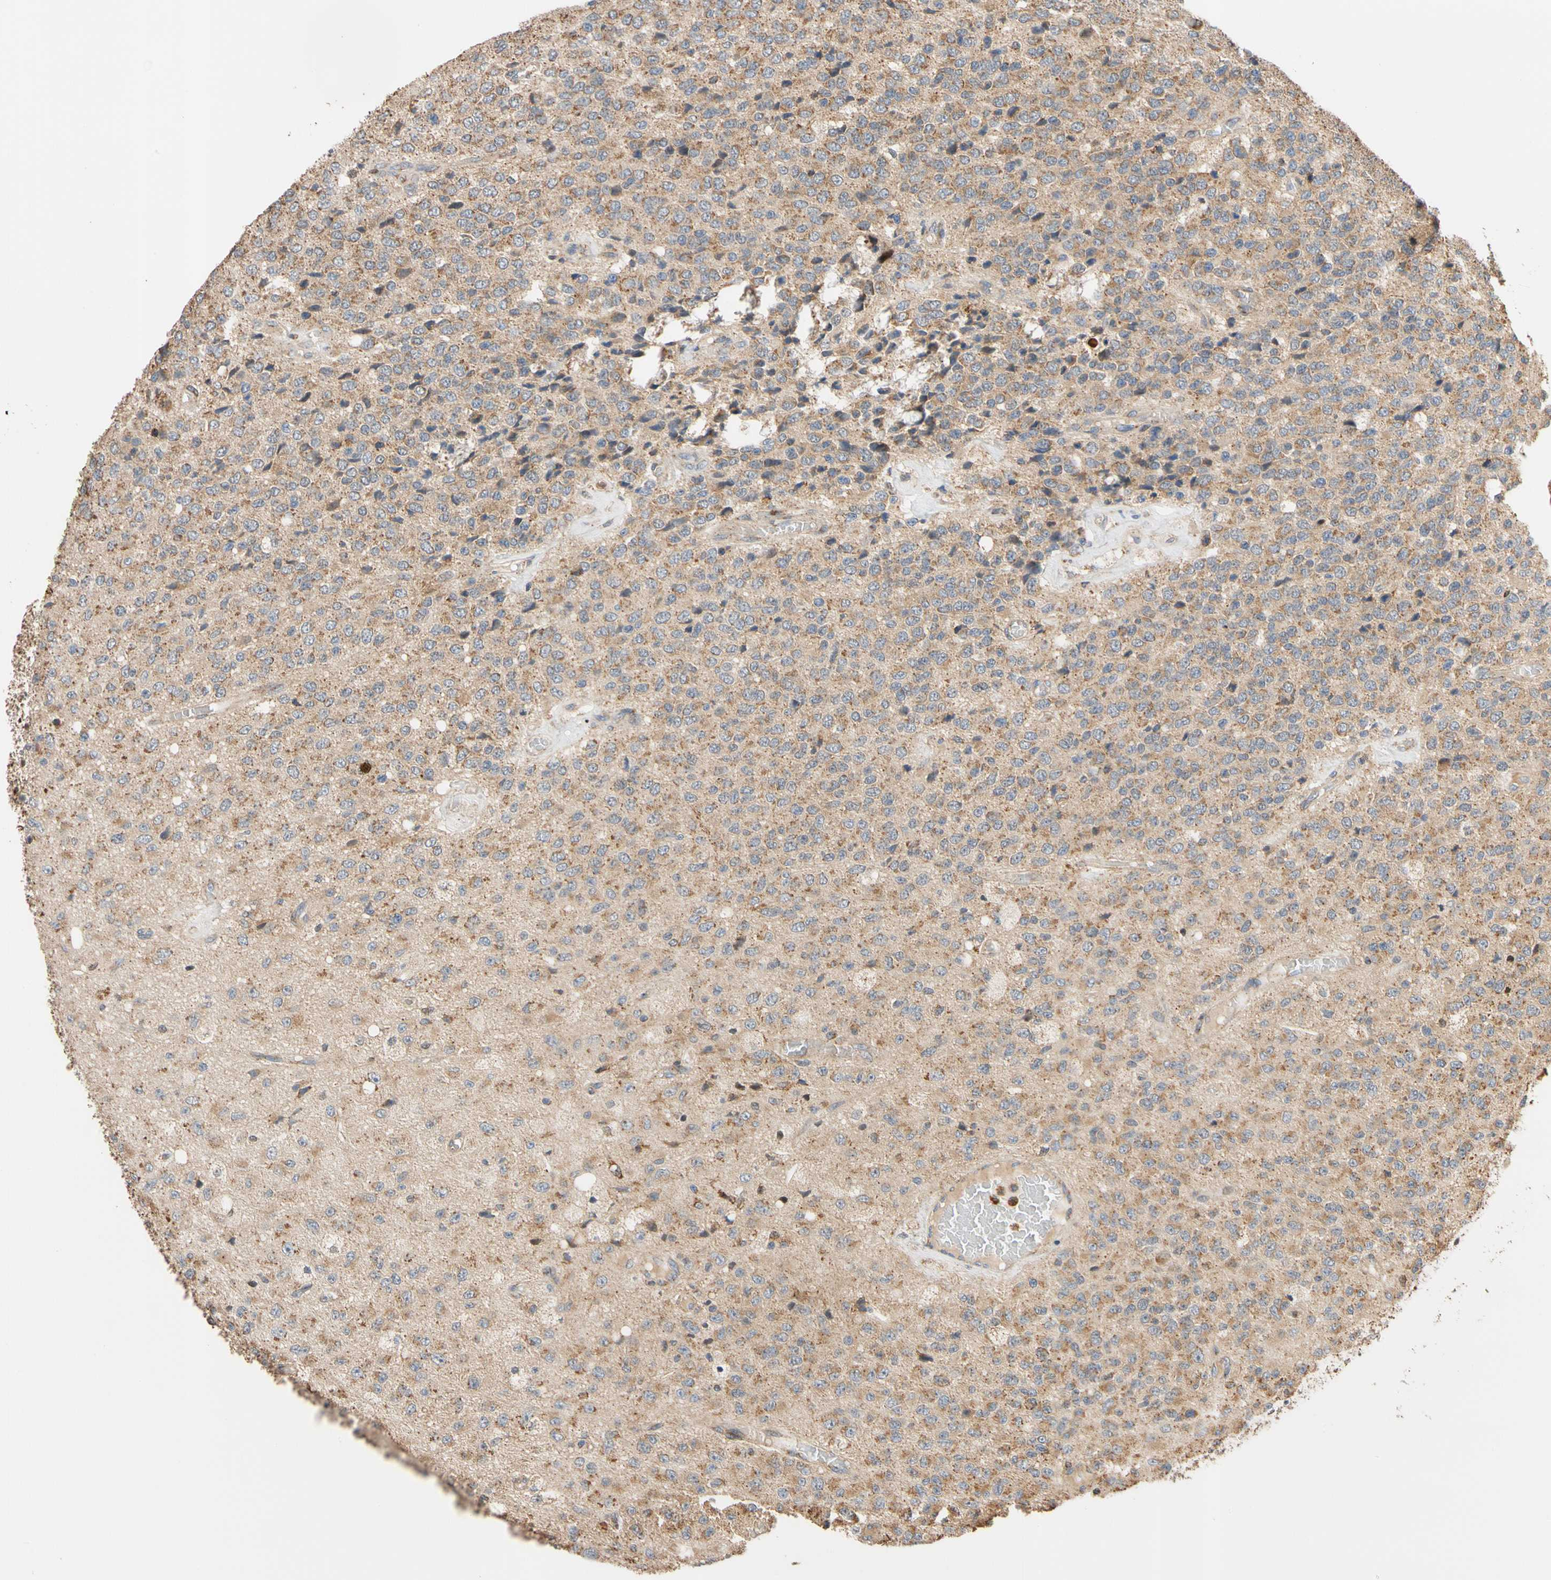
{"staining": {"intensity": "moderate", "quantity": ">75%", "location": "cytoplasmic/membranous"}, "tissue": "glioma", "cell_type": "Tumor cells", "image_type": "cancer", "snomed": [{"axis": "morphology", "description": "Glioma, malignant, High grade"}, {"axis": "topography", "description": "pancreas cauda"}], "caption": "Immunohistochemical staining of malignant glioma (high-grade) shows medium levels of moderate cytoplasmic/membranous expression in approximately >75% of tumor cells. (brown staining indicates protein expression, while blue staining denotes nuclei).", "gene": "IP6K2", "patient": {"sex": "male", "age": 60}}